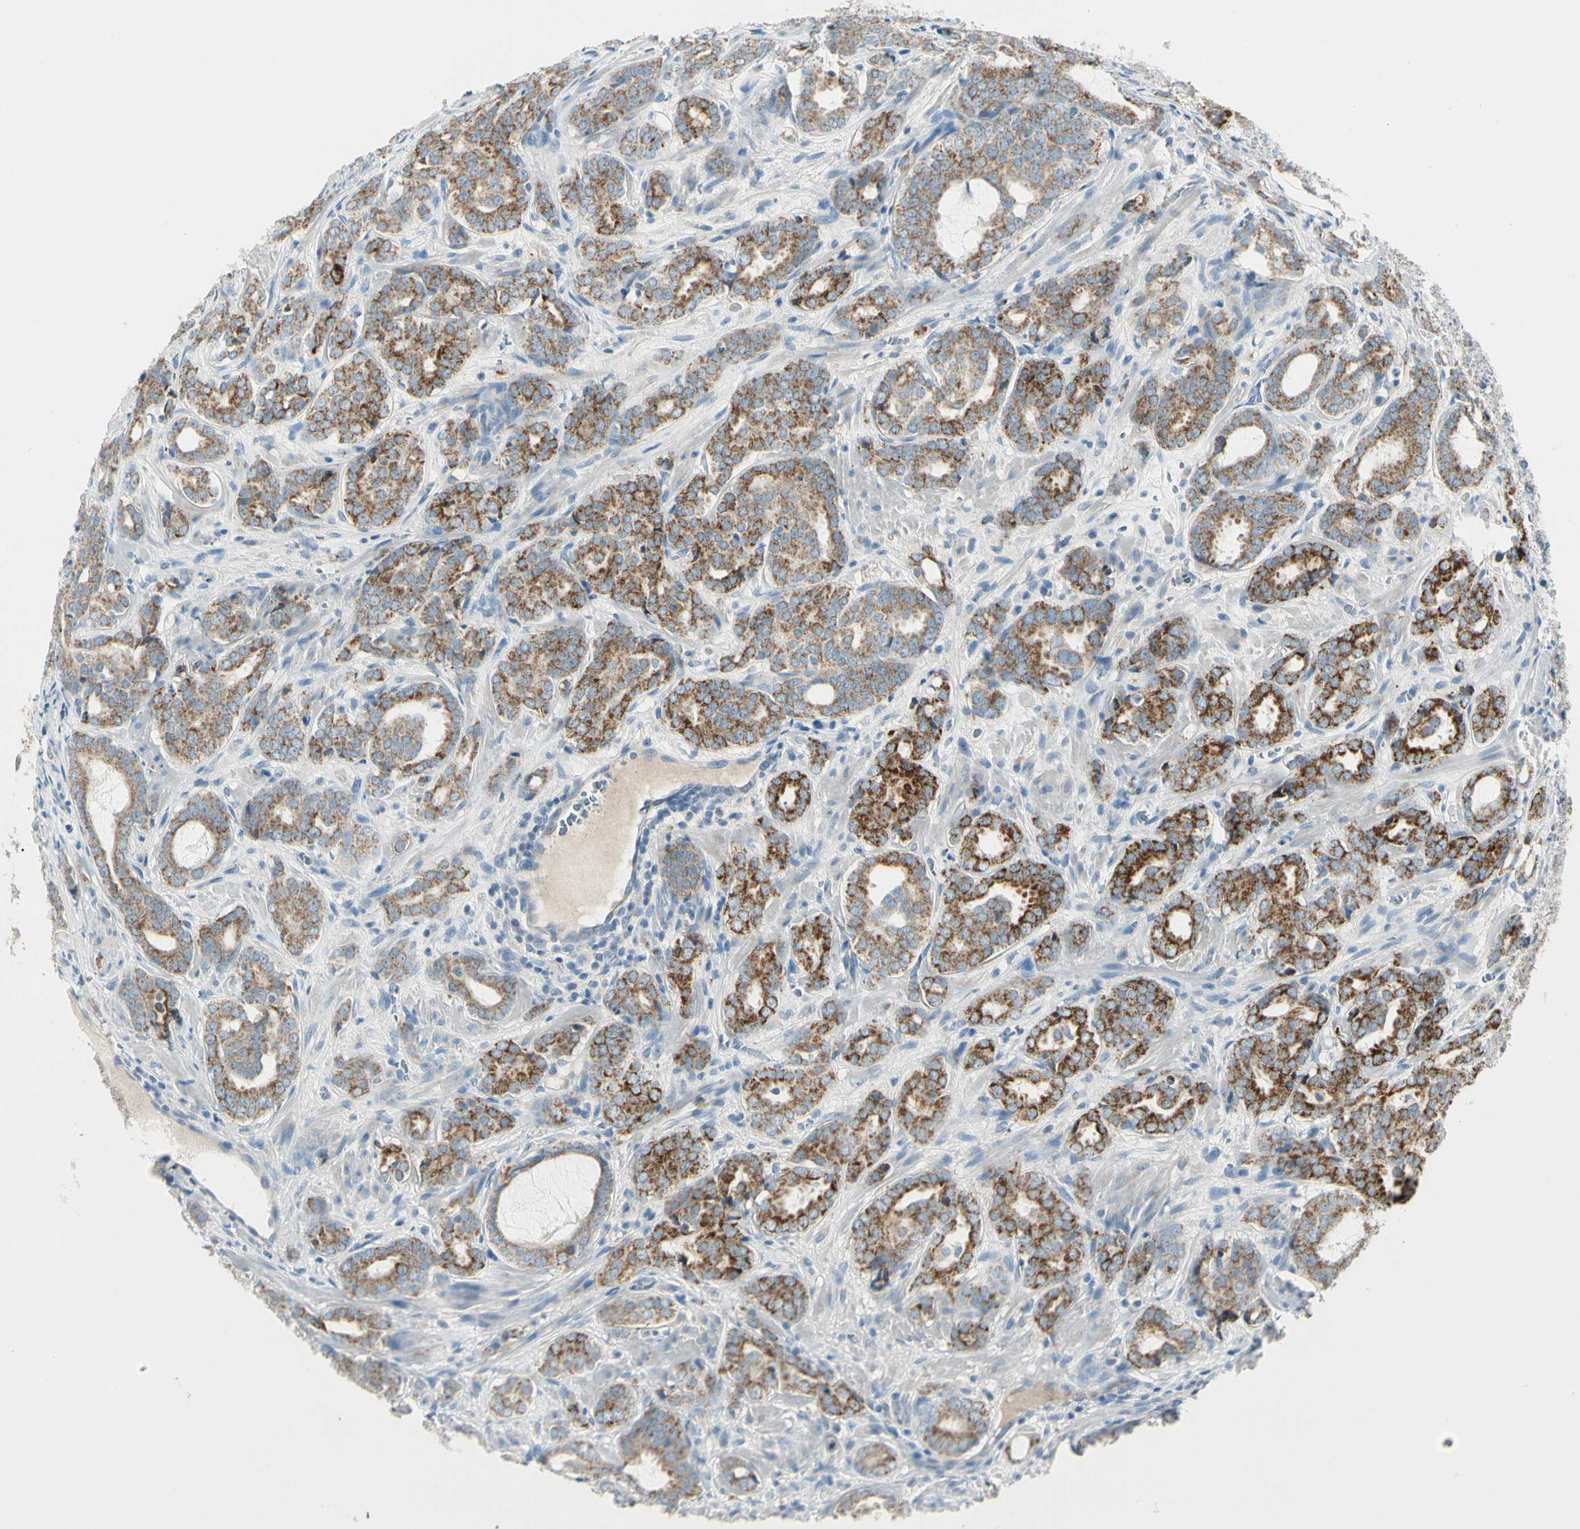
{"staining": {"intensity": "strong", "quantity": ">75%", "location": "cytoplasmic/membranous"}, "tissue": "prostate cancer", "cell_type": "Tumor cells", "image_type": "cancer", "snomed": [{"axis": "morphology", "description": "Adenocarcinoma, High grade"}, {"axis": "topography", "description": "Prostate"}], "caption": "A high-resolution photomicrograph shows IHC staining of high-grade adenocarcinoma (prostate), which exhibits strong cytoplasmic/membranous expression in approximately >75% of tumor cells.", "gene": "SLC6A15", "patient": {"sex": "male", "age": 64}}